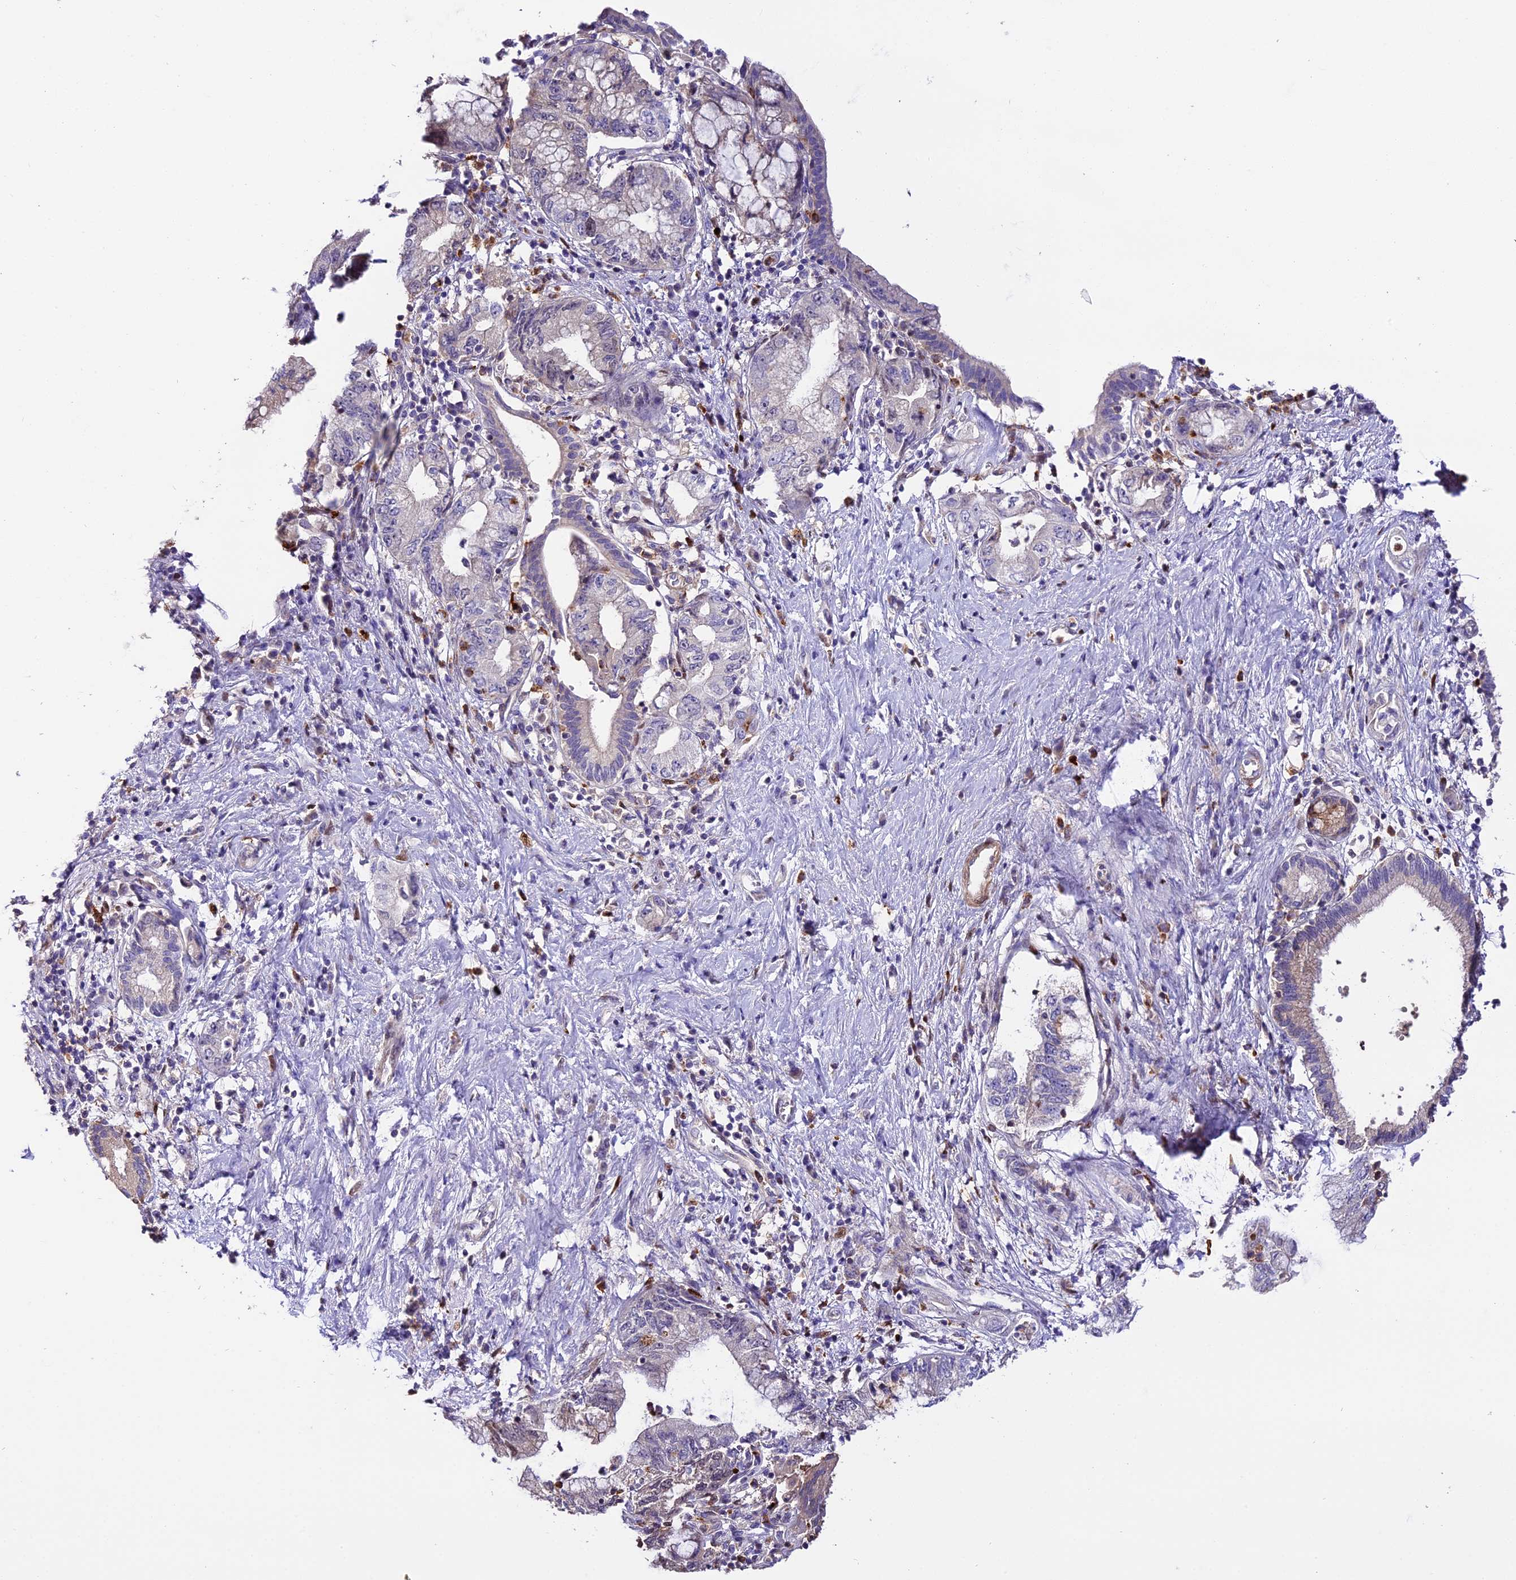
{"staining": {"intensity": "negative", "quantity": "none", "location": "none"}, "tissue": "pancreatic cancer", "cell_type": "Tumor cells", "image_type": "cancer", "snomed": [{"axis": "morphology", "description": "Adenocarcinoma, NOS"}, {"axis": "topography", "description": "Pancreas"}], "caption": "Immunohistochemical staining of pancreatic cancer displays no significant positivity in tumor cells. (DAB IHC with hematoxylin counter stain).", "gene": "MAP3K7CL", "patient": {"sex": "female", "age": 73}}